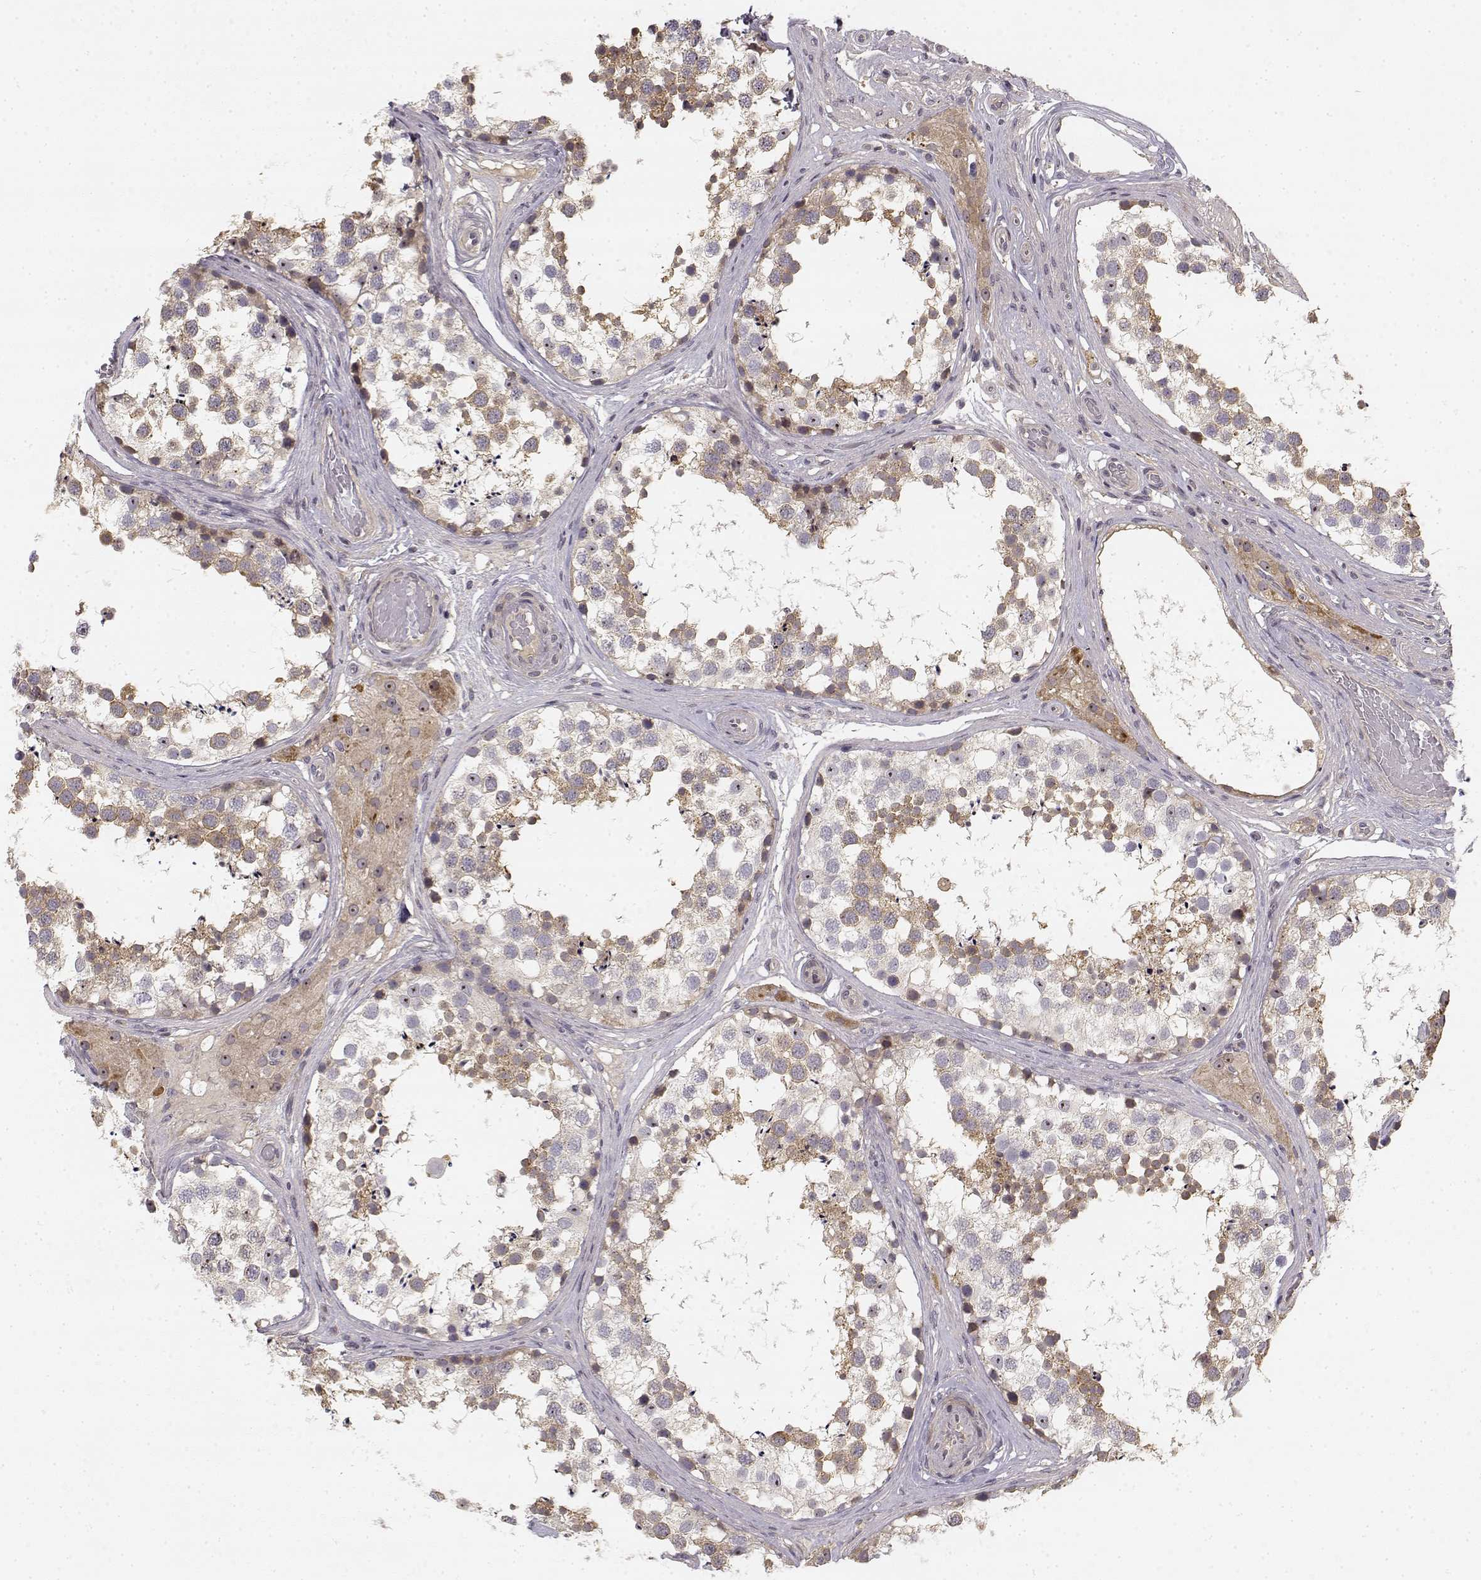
{"staining": {"intensity": "moderate", "quantity": "25%-75%", "location": "cytoplasmic/membranous,nuclear"}, "tissue": "testis", "cell_type": "Cells in seminiferous ducts", "image_type": "normal", "snomed": [{"axis": "morphology", "description": "Normal tissue, NOS"}, {"axis": "morphology", "description": "Seminoma, NOS"}, {"axis": "topography", "description": "Testis"}], "caption": "Protein analysis of unremarkable testis shows moderate cytoplasmic/membranous,nuclear expression in about 25%-75% of cells in seminiferous ducts. (brown staining indicates protein expression, while blue staining denotes nuclei).", "gene": "MED12L", "patient": {"sex": "male", "age": 65}}